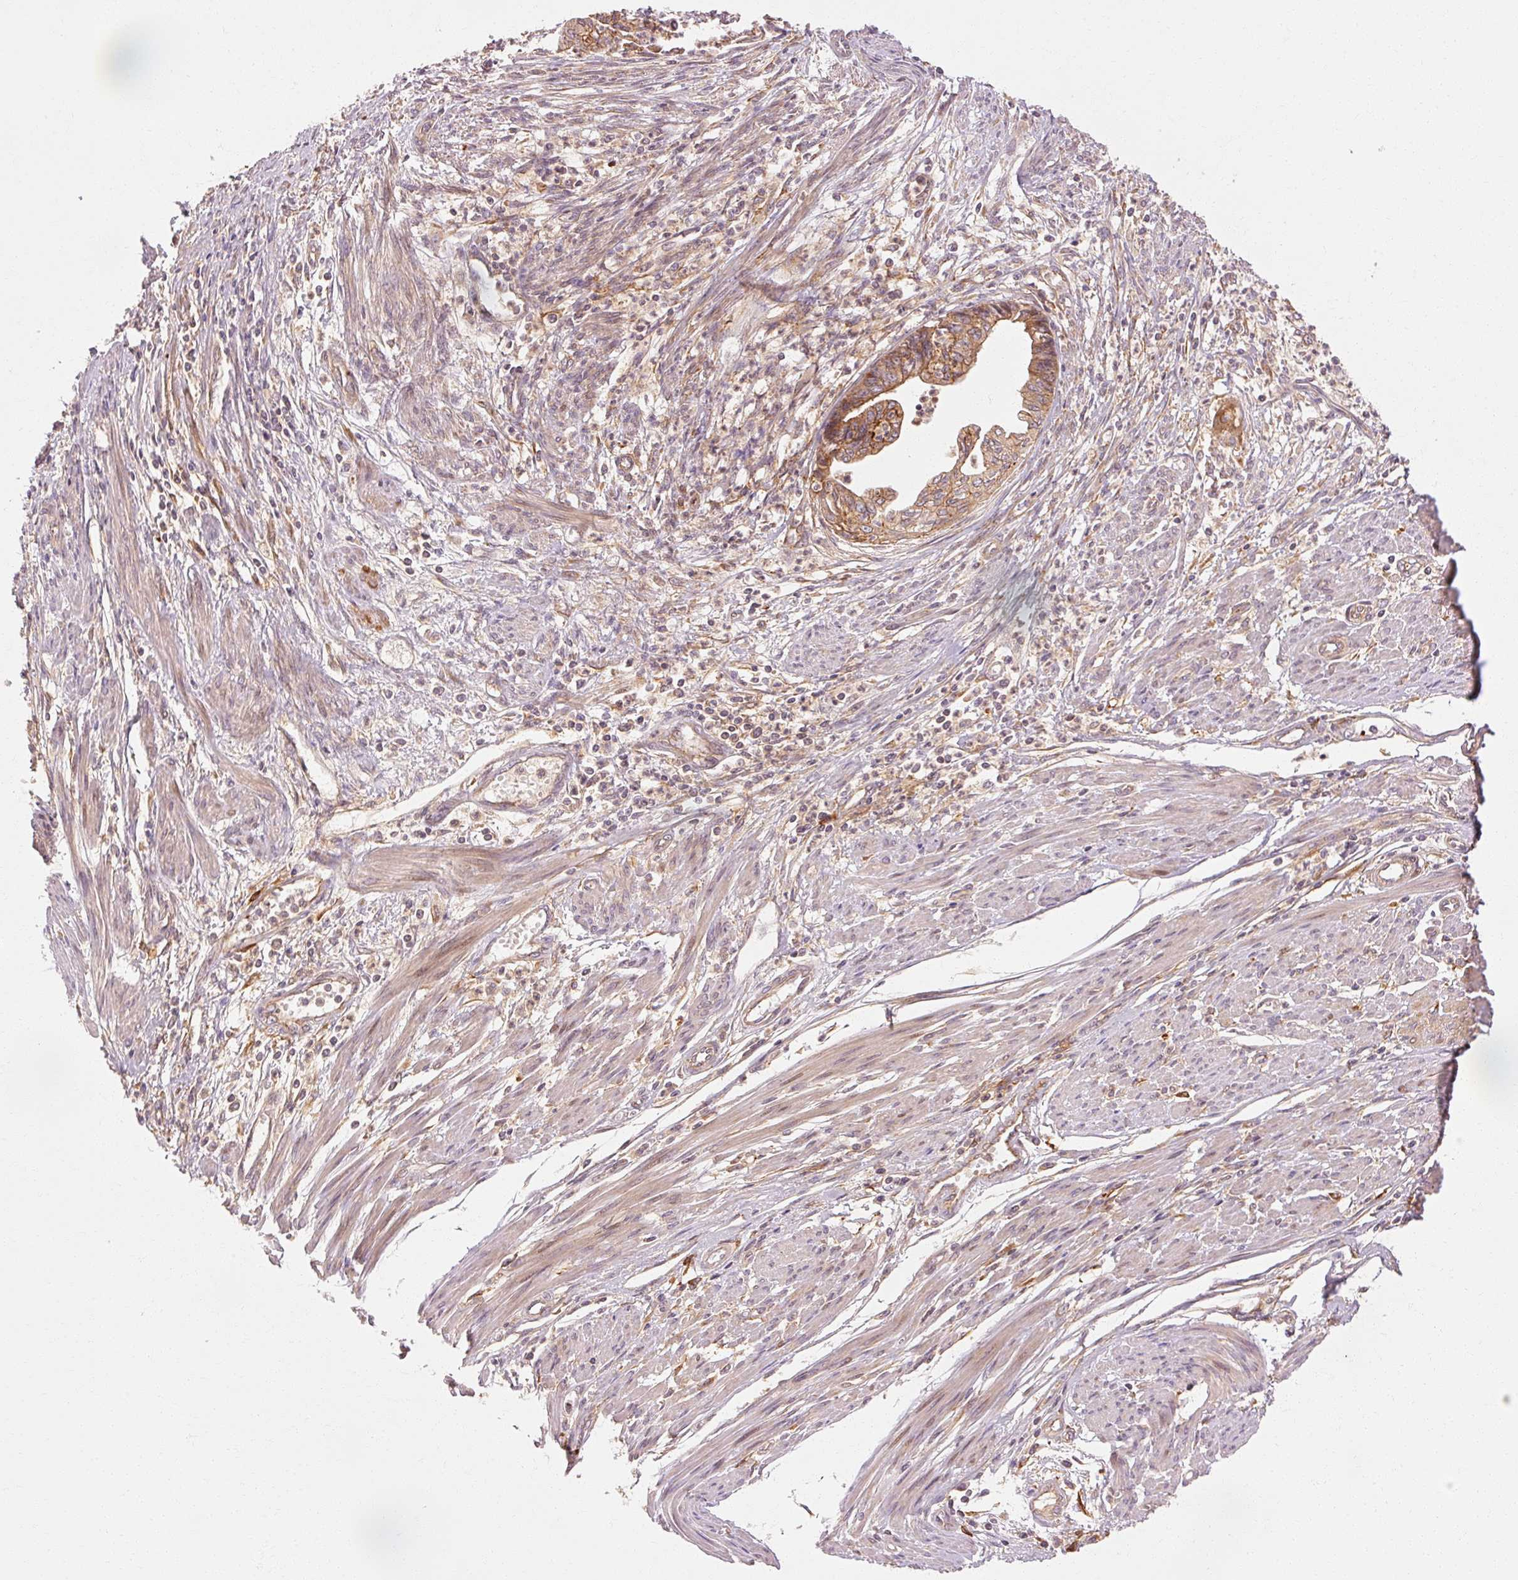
{"staining": {"intensity": "moderate", "quantity": ">75%", "location": "cytoplasmic/membranous"}, "tissue": "endometrial cancer", "cell_type": "Tumor cells", "image_type": "cancer", "snomed": [{"axis": "morphology", "description": "Adenocarcinoma, NOS"}, {"axis": "topography", "description": "Endometrium"}], "caption": "Immunohistochemistry (IHC) photomicrograph of human endometrial cancer (adenocarcinoma) stained for a protein (brown), which reveals medium levels of moderate cytoplasmic/membranous positivity in about >75% of tumor cells.", "gene": "CTNNA1", "patient": {"sex": "female", "age": 73}}